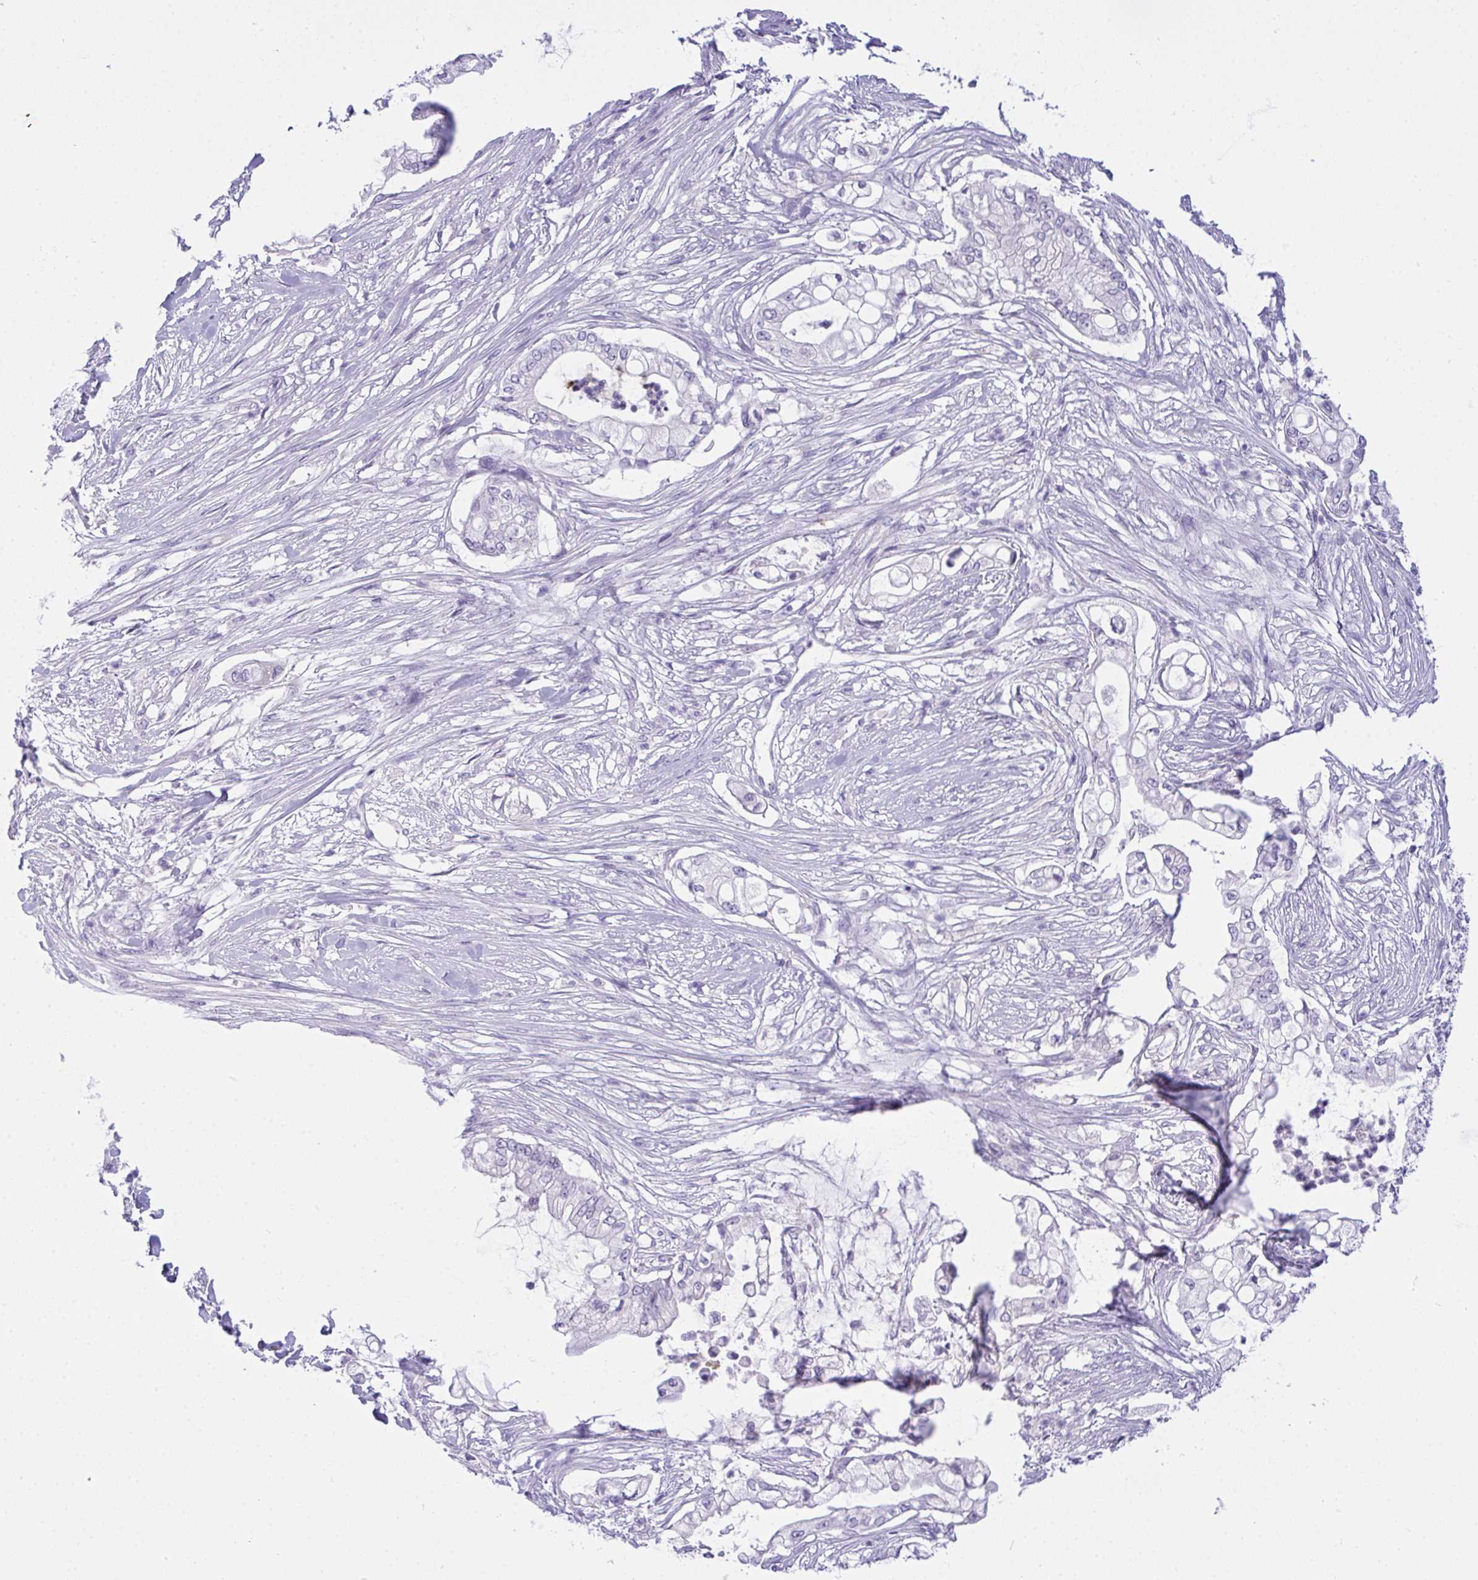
{"staining": {"intensity": "negative", "quantity": "none", "location": "none"}, "tissue": "pancreatic cancer", "cell_type": "Tumor cells", "image_type": "cancer", "snomed": [{"axis": "morphology", "description": "Adenocarcinoma, NOS"}, {"axis": "topography", "description": "Pancreas"}], "caption": "An immunohistochemistry photomicrograph of pancreatic cancer is shown. There is no staining in tumor cells of pancreatic cancer. The staining was performed using DAB to visualize the protein expression in brown, while the nuclei were stained in blue with hematoxylin (Magnification: 20x).", "gene": "SEMA6B", "patient": {"sex": "female", "age": 69}}